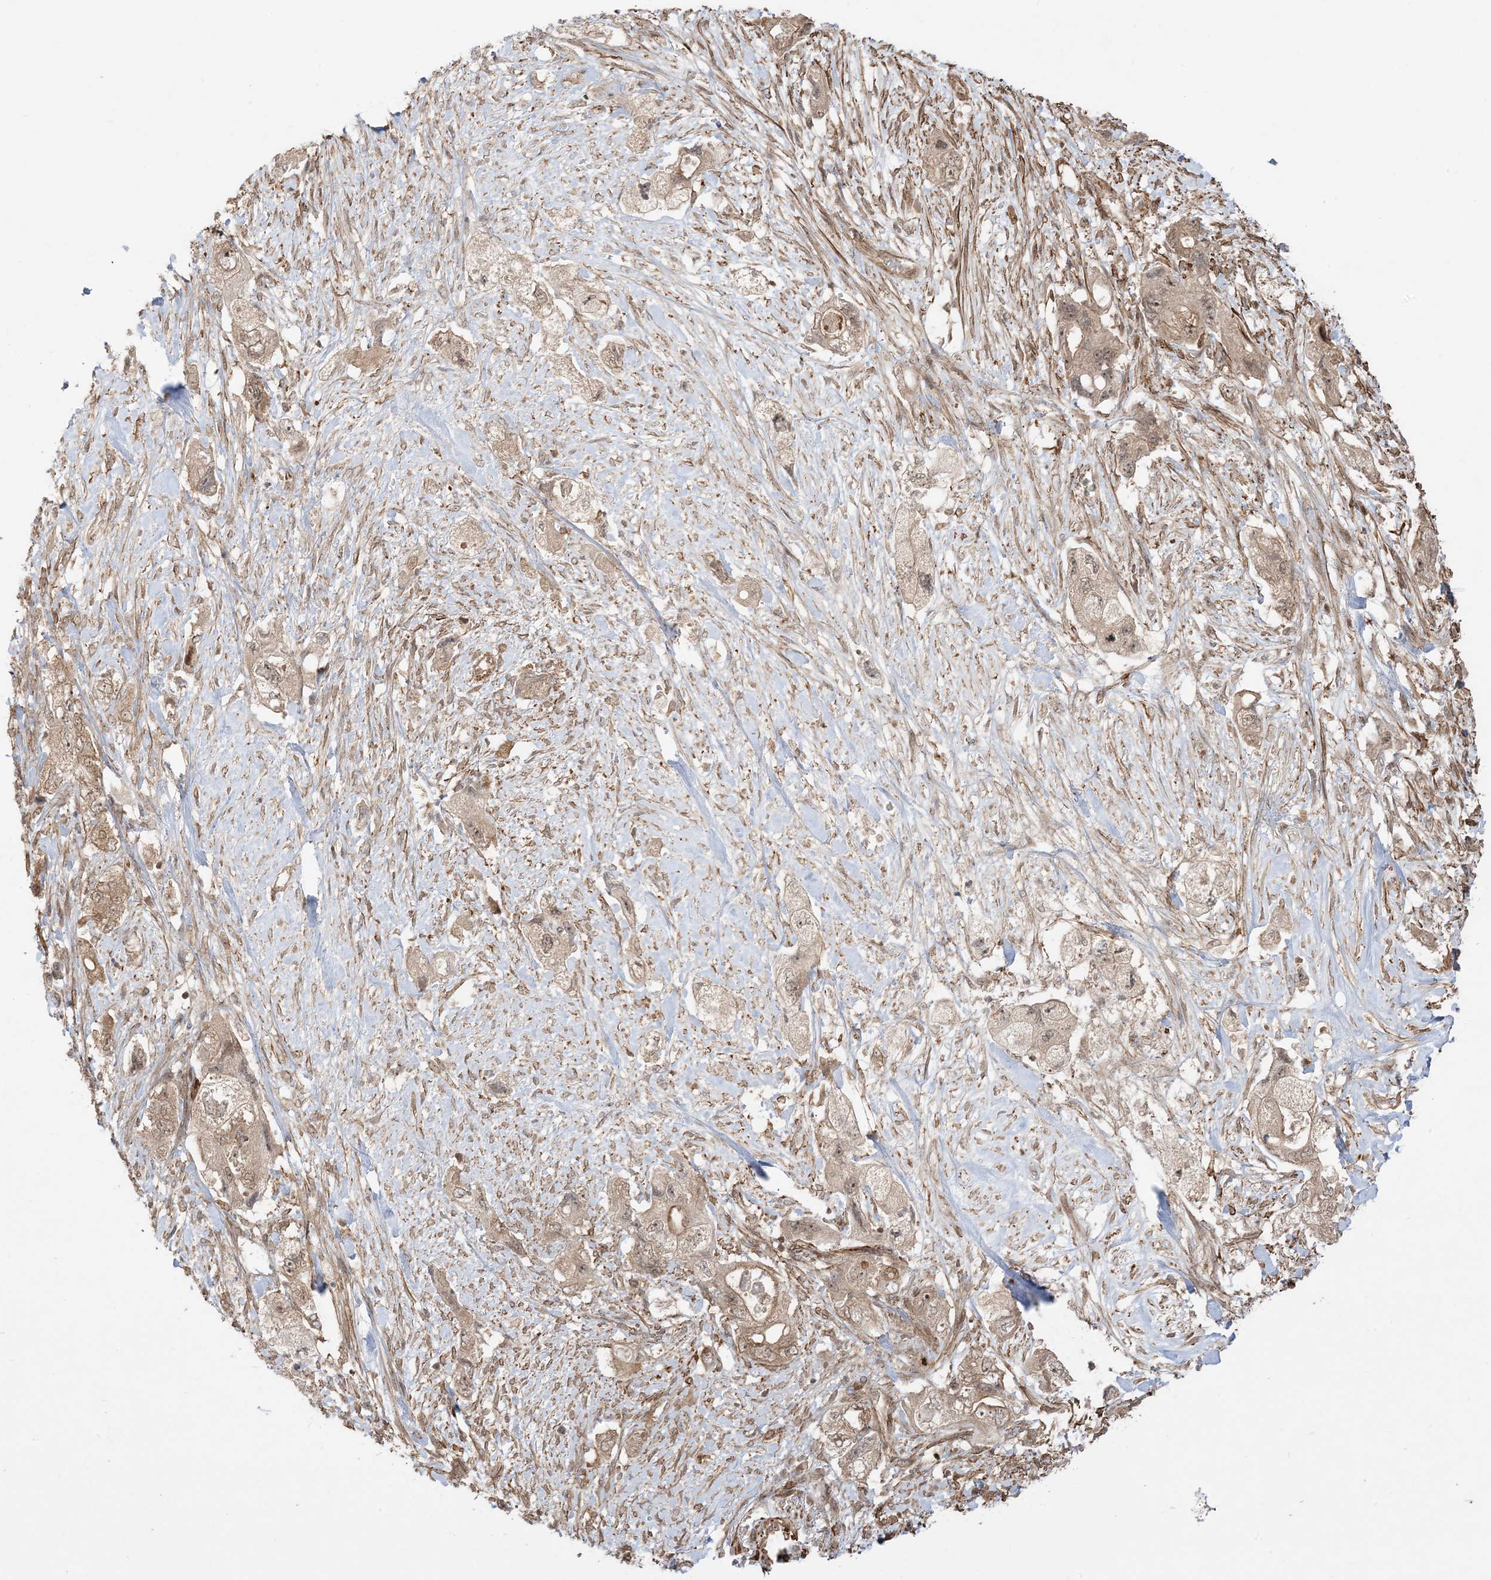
{"staining": {"intensity": "moderate", "quantity": "25%-75%", "location": "cytoplasmic/membranous"}, "tissue": "pancreatic cancer", "cell_type": "Tumor cells", "image_type": "cancer", "snomed": [{"axis": "morphology", "description": "Adenocarcinoma, NOS"}, {"axis": "topography", "description": "Pancreas"}], "caption": "DAB (3,3'-diaminobenzidine) immunohistochemical staining of human pancreatic cancer (adenocarcinoma) exhibits moderate cytoplasmic/membranous protein positivity in about 25%-75% of tumor cells.", "gene": "TBCC", "patient": {"sex": "female", "age": 73}}